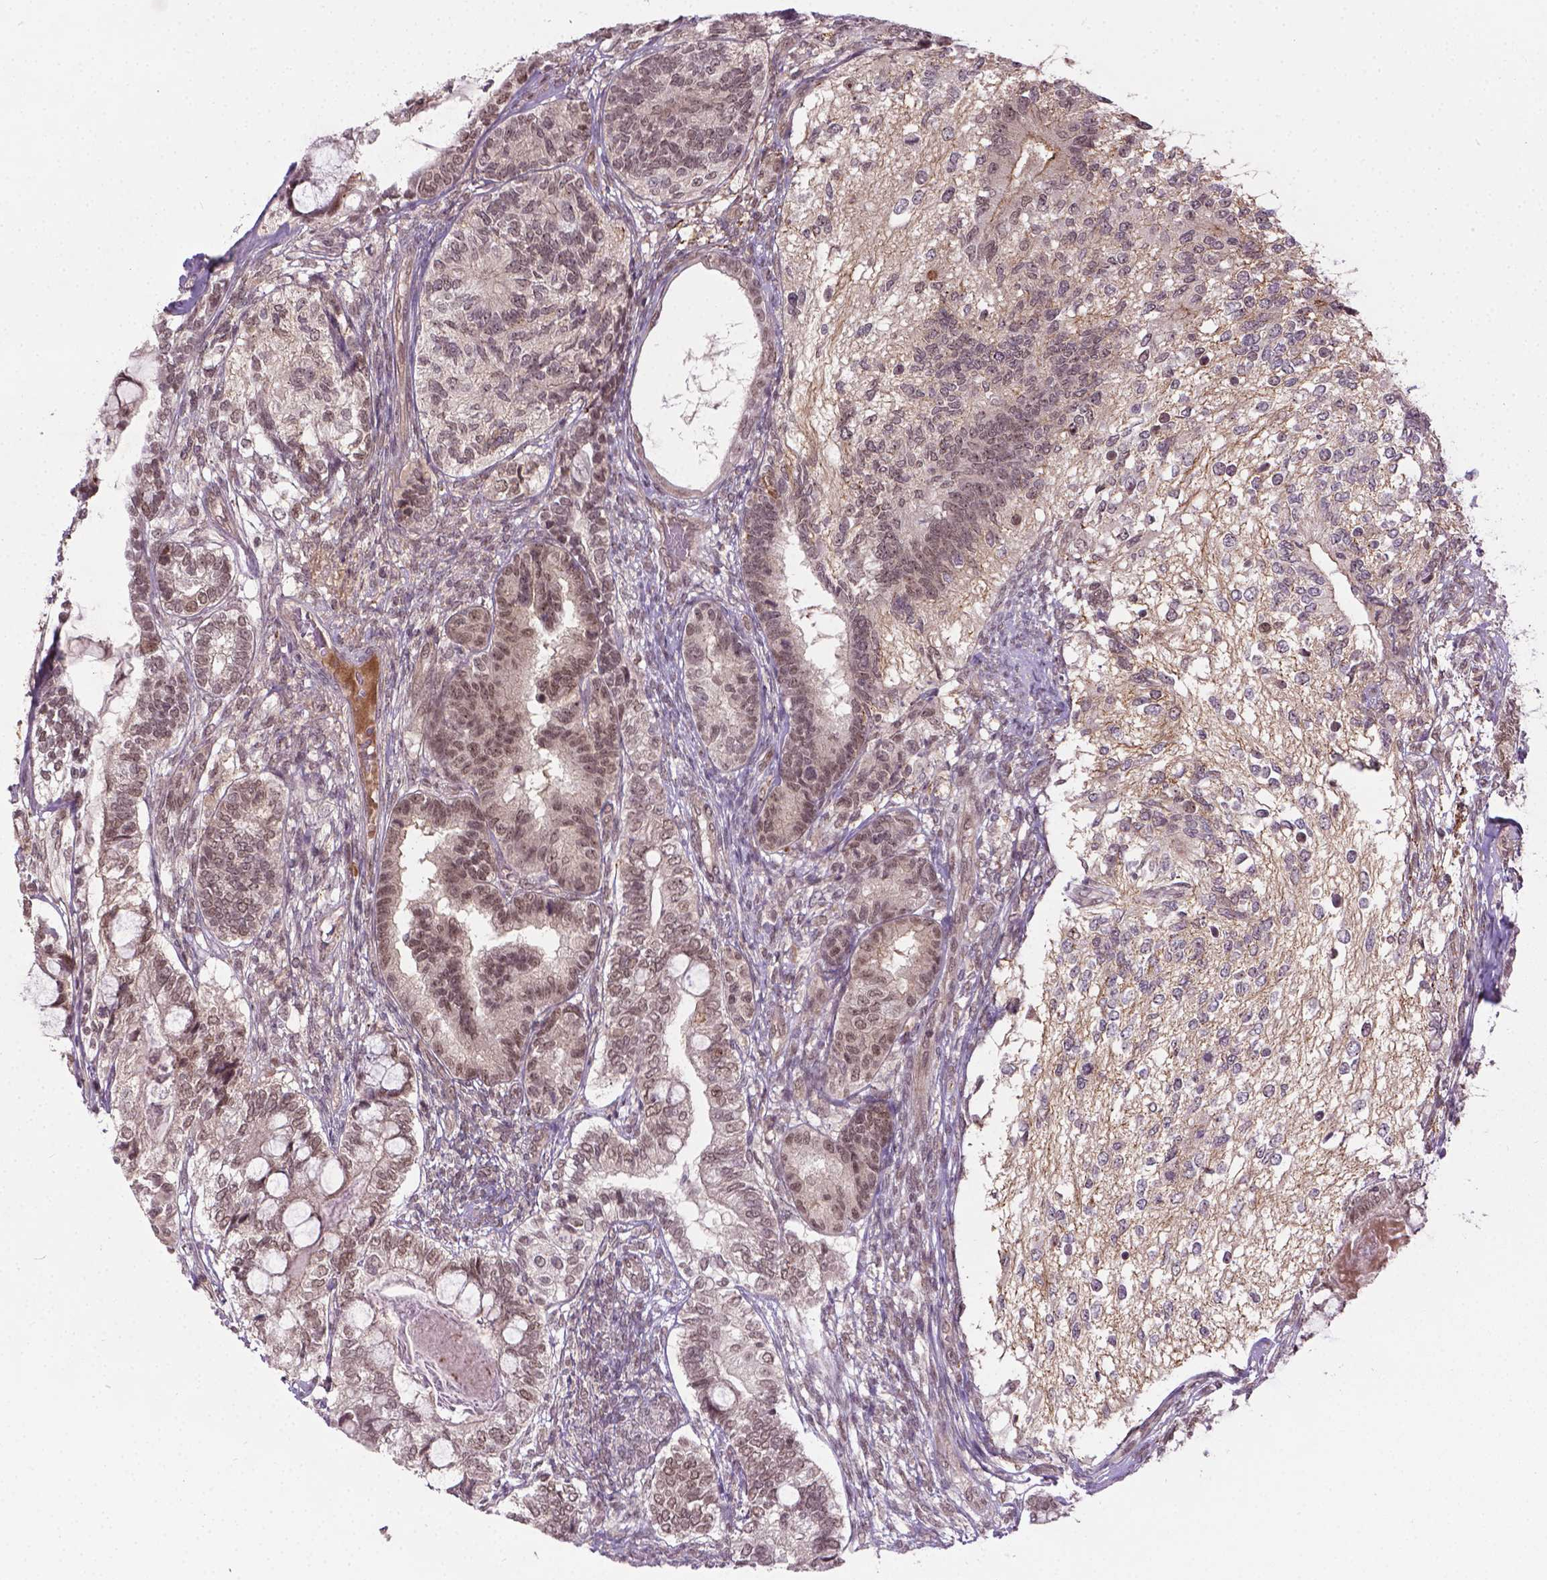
{"staining": {"intensity": "moderate", "quantity": "25%-75%", "location": "nuclear"}, "tissue": "testis cancer", "cell_type": "Tumor cells", "image_type": "cancer", "snomed": [{"axis": "morphology", "description": "Seminoma, NOS"}, {"axis": "morphology", "description": "Carcinoma, Embryonal, NOS"}, {"axis": "topography", "description": "Testis"}], "caption": "Protein expression analysis of human testis cancer reveals moderate nuclear positivity in approximately 25%-75% of tumor cells.", "gene": "ANKRD54", "patient": {"sex": "male", "age": 41}}